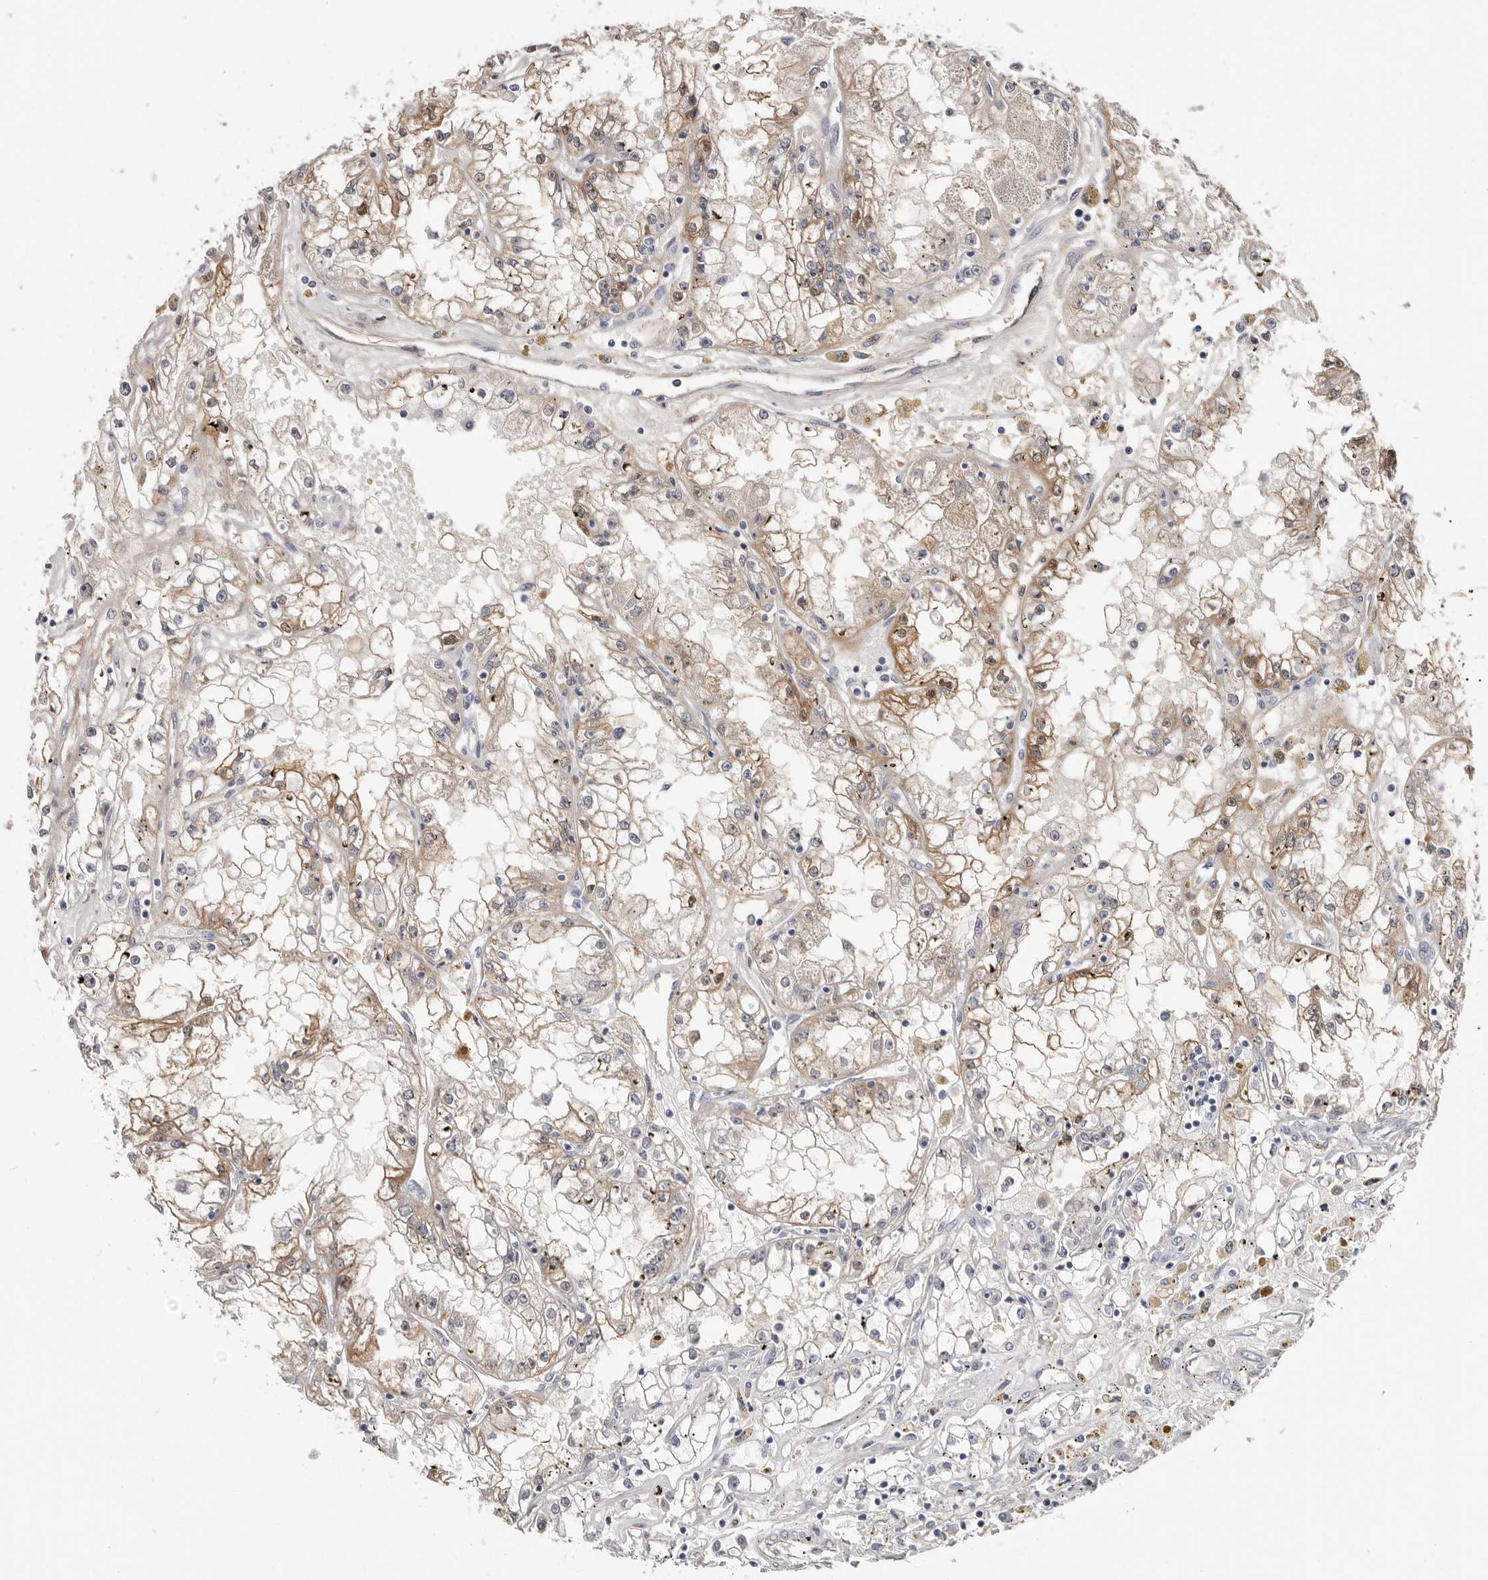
{"staining": {"intensity": "moderate", "quantity": "25%-75%", "location": "cytoplasmic/membranous,nuclear"}, "tissue": "renal cancer", "cell_type": "Tumor cells", "image_type": "cancer", "snomed": [{"axis": "morphology", "description": "Adenocarcinoma, NOS"}, {"axis": "topography", "description": "Kidney"}], "caption": "IHC (DAB) staining of human renal cancer (adenocarcinoma) reveals moderate cytoplasmic/membranous and nuclear protein expression in about 25%-75% of tumor cells.", "gene": "PKDCC", "patient": {"sex": "male", "age": 56}}